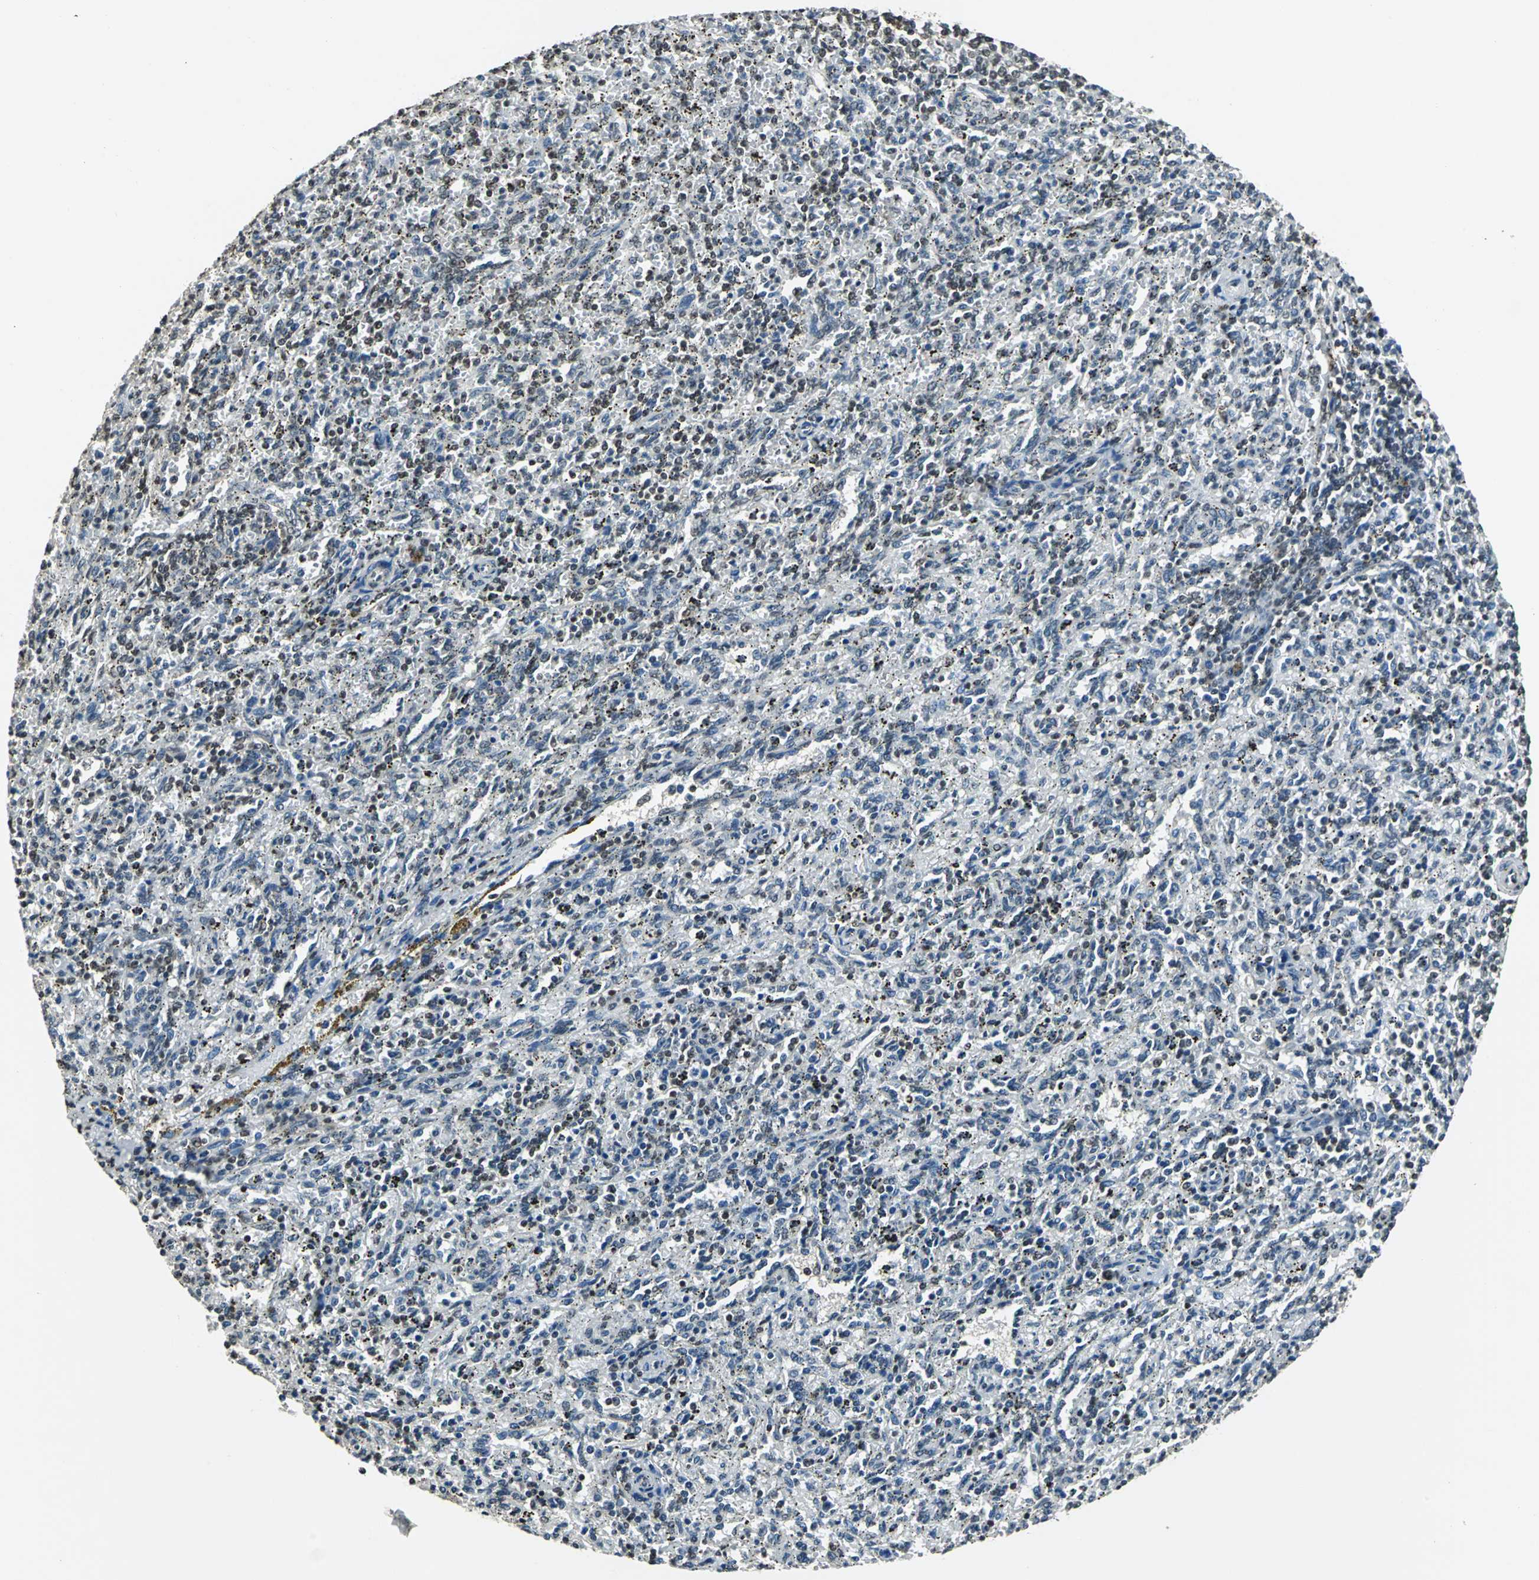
{"staining": {"intensity": "moderate", "quantity": "<25%", "location": "nuclear"}, "tissue": "spleen", "cell_type": "Cells in red pulp", "image_type": "normal", "snomed": [{"axis": "morphology", "description": "Normal tissue, NOS"}, {"axis": "topography", "description": "Spleen"}], "caption": "Immunohistochemical staining of unremarkable spleen demonstrates <25% levels of moderate nuclear protein staining in about <25% of cells in red pulp.", "gene": "RBM14", "patient": {"sex": "female", "age": 10}}